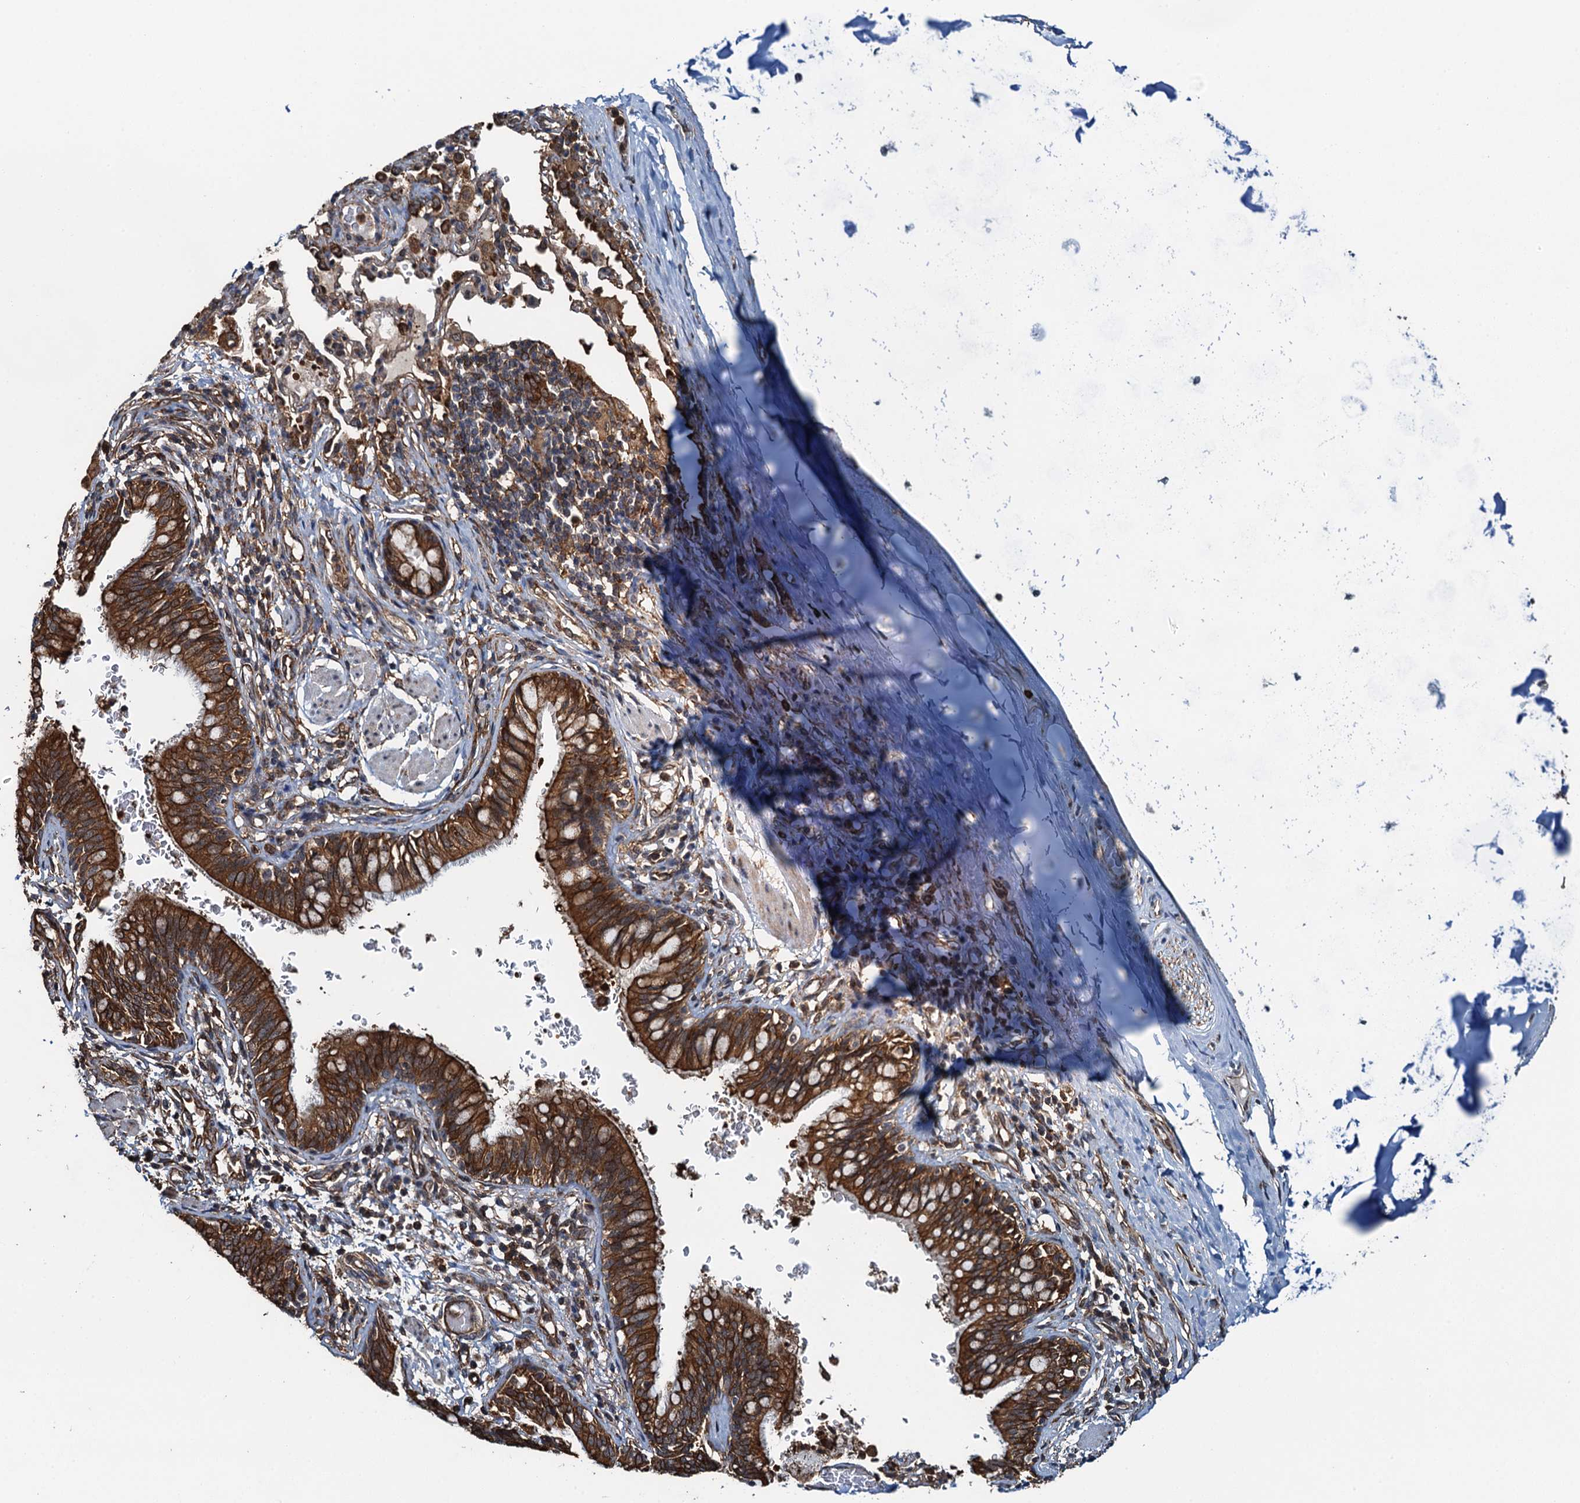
{"staining": {"intensity": "strong", "quantity": ">75%", "location": "cytoplasmic/membranous"}, "tissue": "bronchus", "cell_type": "Respiratory epithelial cells", "image_type": "normal", "snomed": [{"axis": "morphology", "description": "Normal tissue, NOS"}, {"axis": "topography", "description": "Cartilage tissue"}, {"axis": "topography", "description": "Bronchus"}], "caption": "Immunohistochemical staining of normal bronchus exhibits strong cytoplasmic/membranous protein staining in approximately >75% of respiratory epithelial cells.", "gene": "WHAMM", "patient": {"sex": "female", "age": 36}}